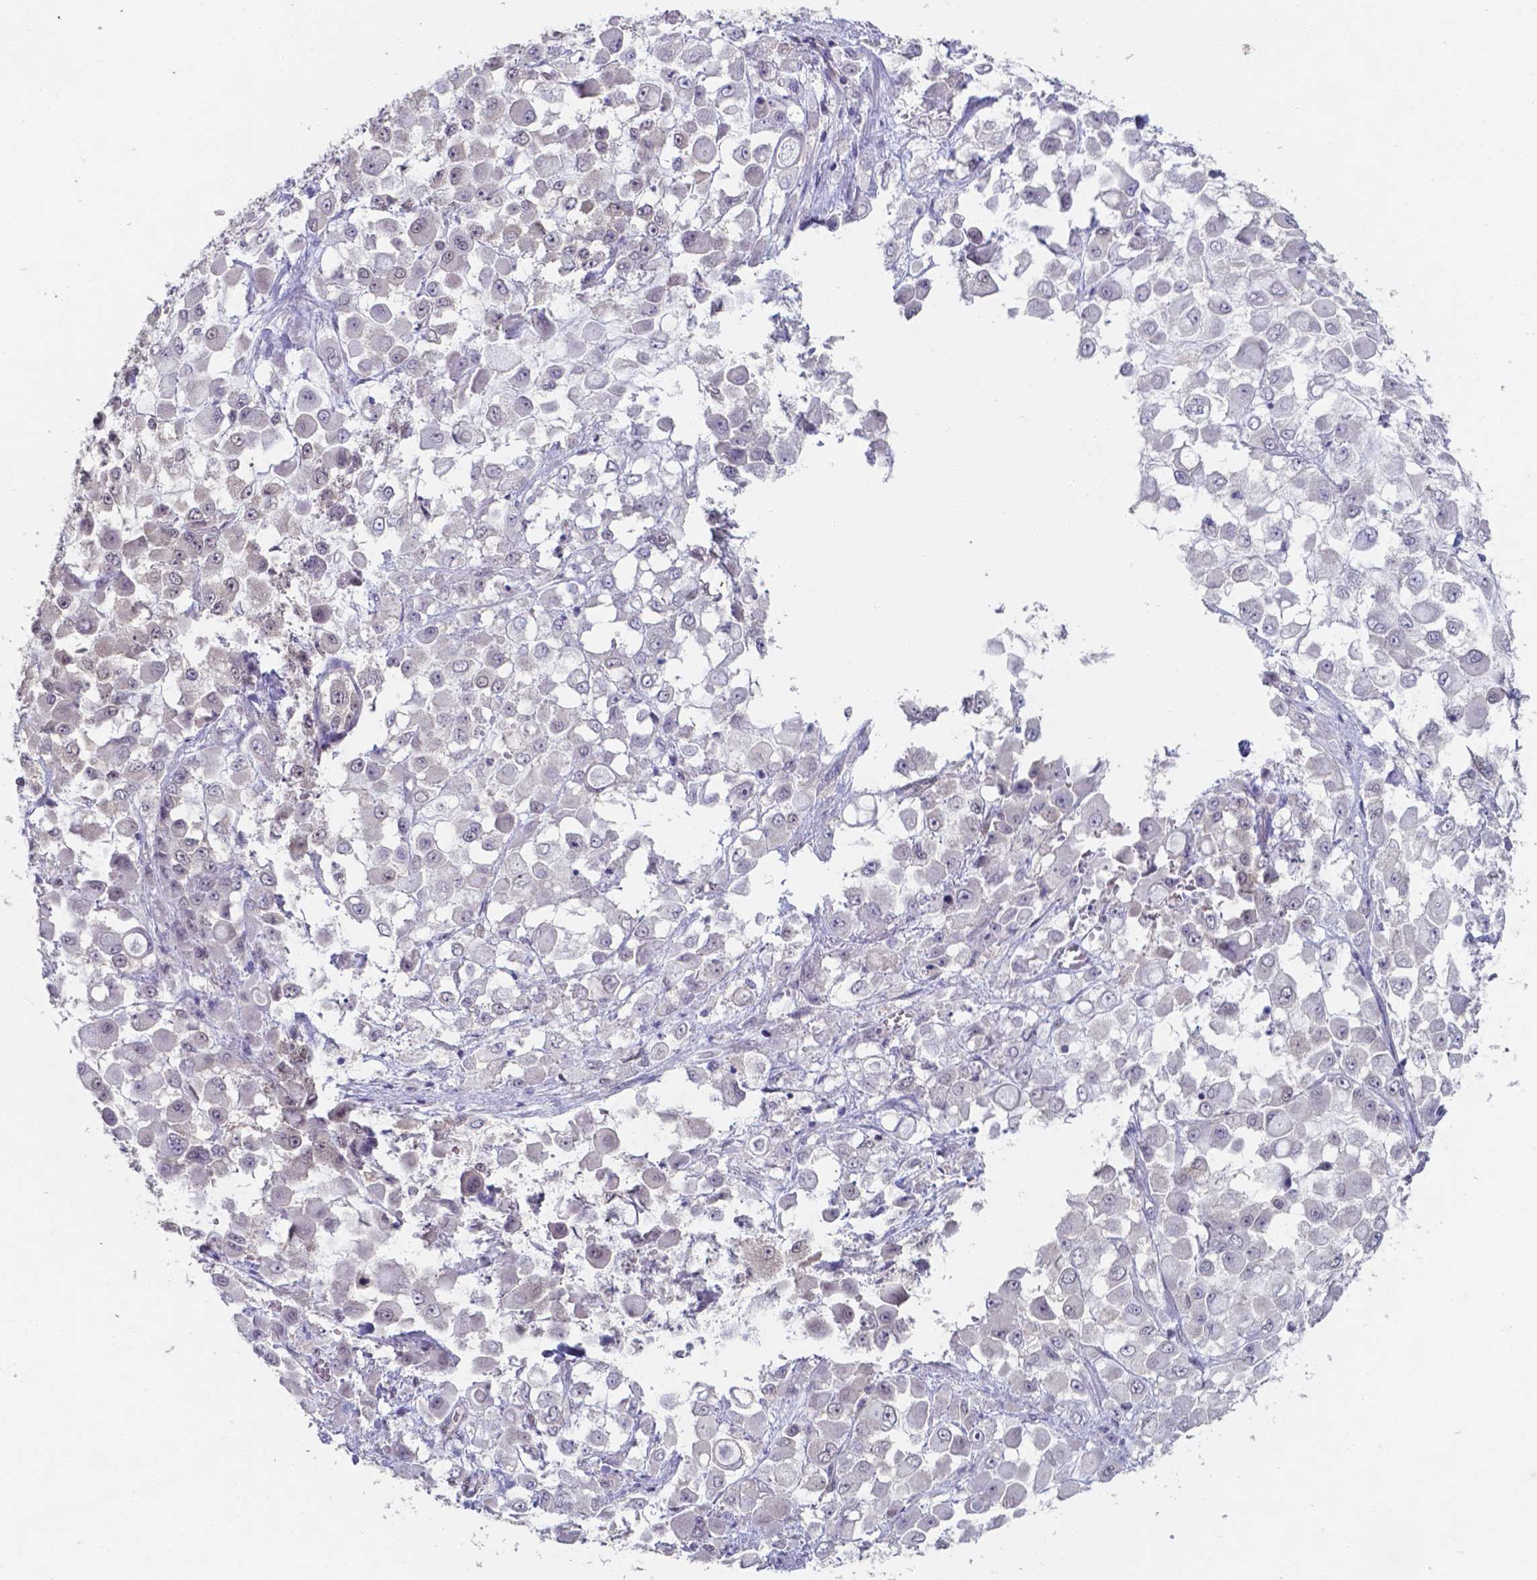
{"staining": {"intensity": "weak", "quantity": "<25%", "location": "nuclear"}, "tissue": "stomach cancer", "cell_type": "Tumor cells", "image_type": "cancer", "snomed": [{"axis": "morphology", "description": "Adenocarcinoma, NOS"}, {"axis": "topography", "description": "Stomach"}], "caption": "An immunohistochemistry (IHC) image of stomach adenocarcinoma is shown. There is no staining in tumor cells of stomach adenocarcinoma.", "gene": "UBE2E2", "patient": {"sex": "female", "age": 76}}